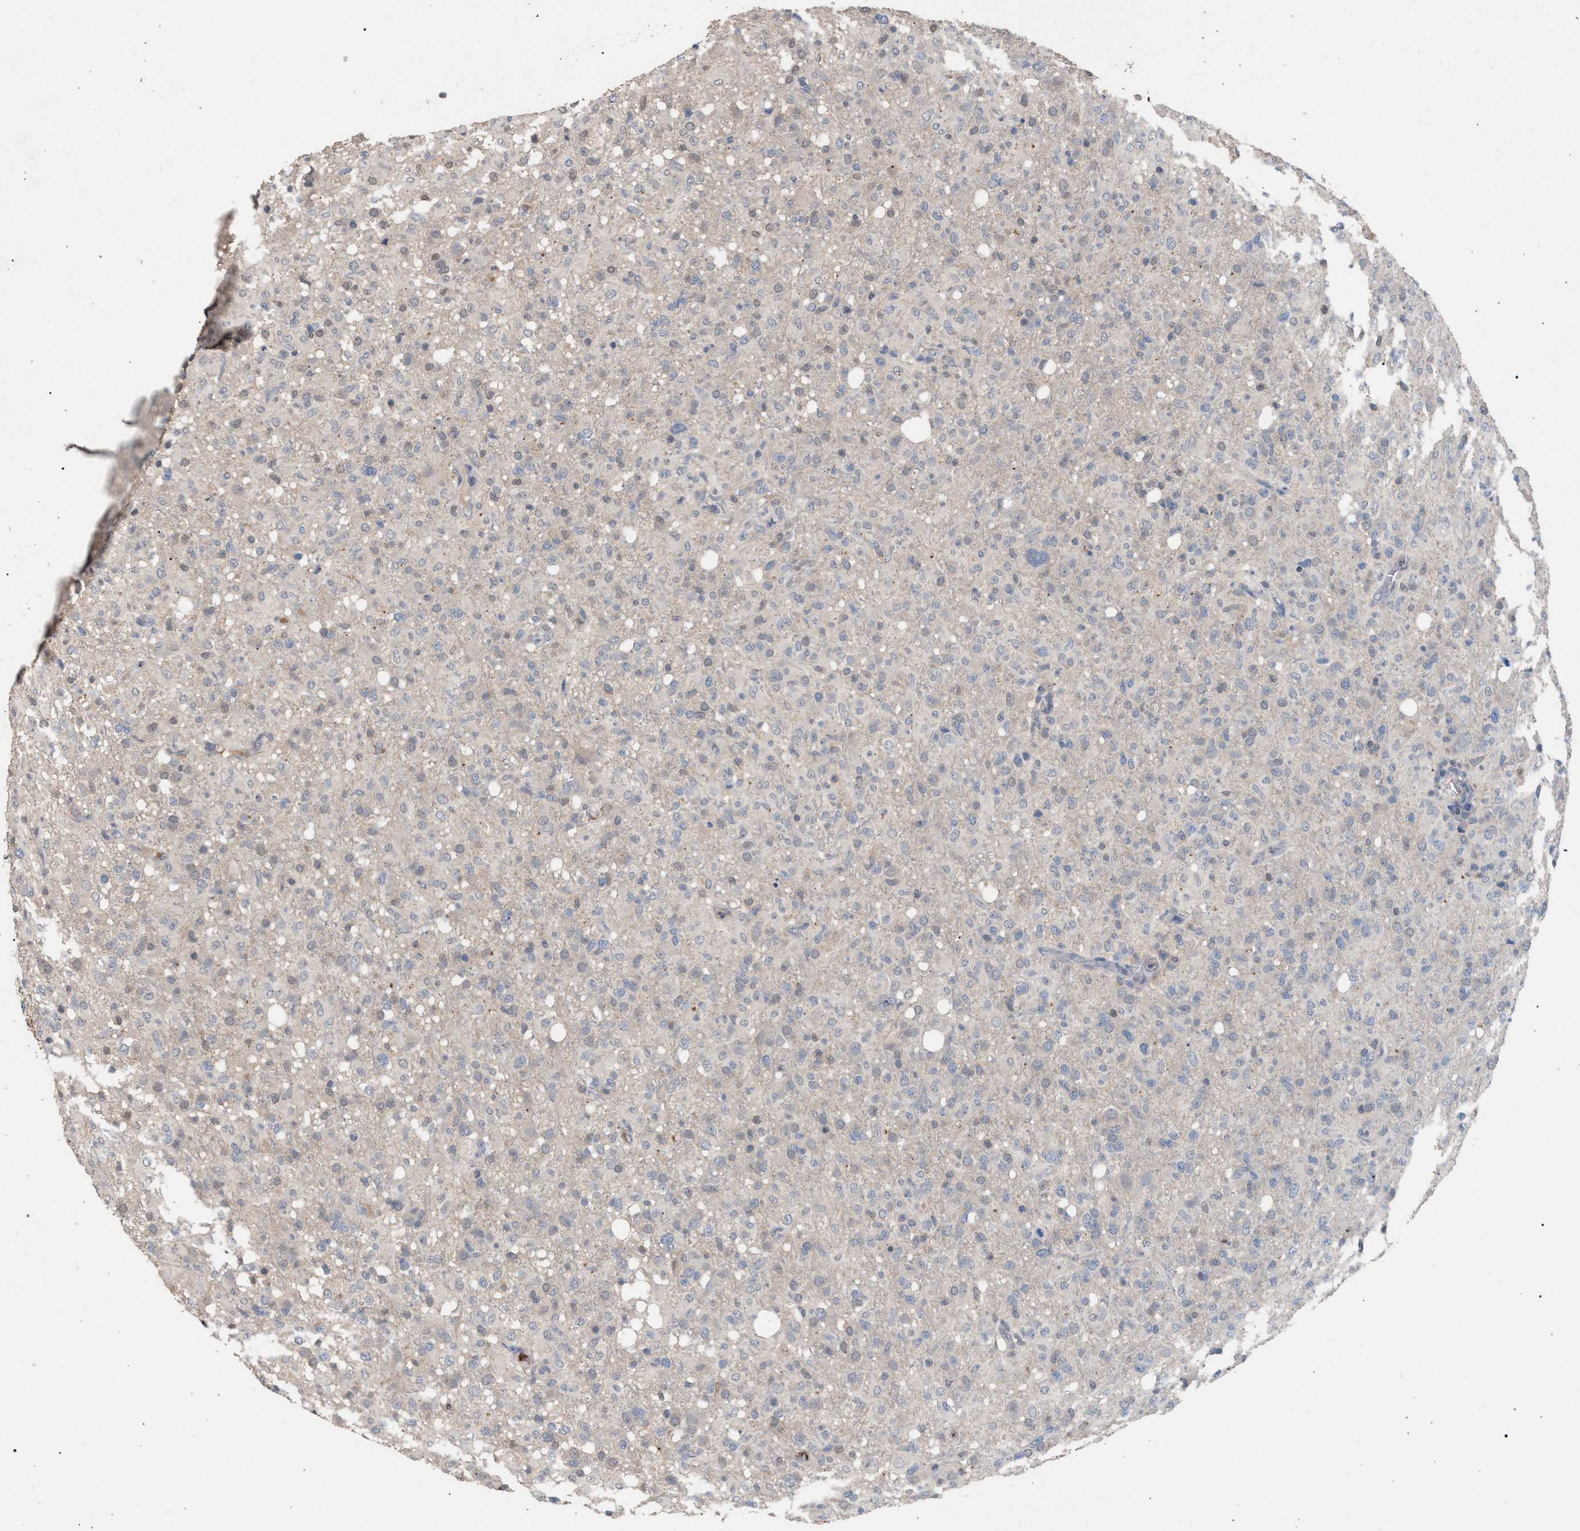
{"staining": {"intensity": "negative", "quantity": "none", "location": "none"}, "tissue": "glioma", "cell_type": "Tumor cells", "image_type": "cancer", "snomed": [{"axis": "morphology", "description": "Glioma, malignant, High grade"}, {"axis": "topography", "description": "Brain"}], "caption": "This is a histopathology image of IHC staining of glioma, which shows no expression in tumor cells.", "gene": "TECPR1", "patient": {"sex": "female", "age": 57}}